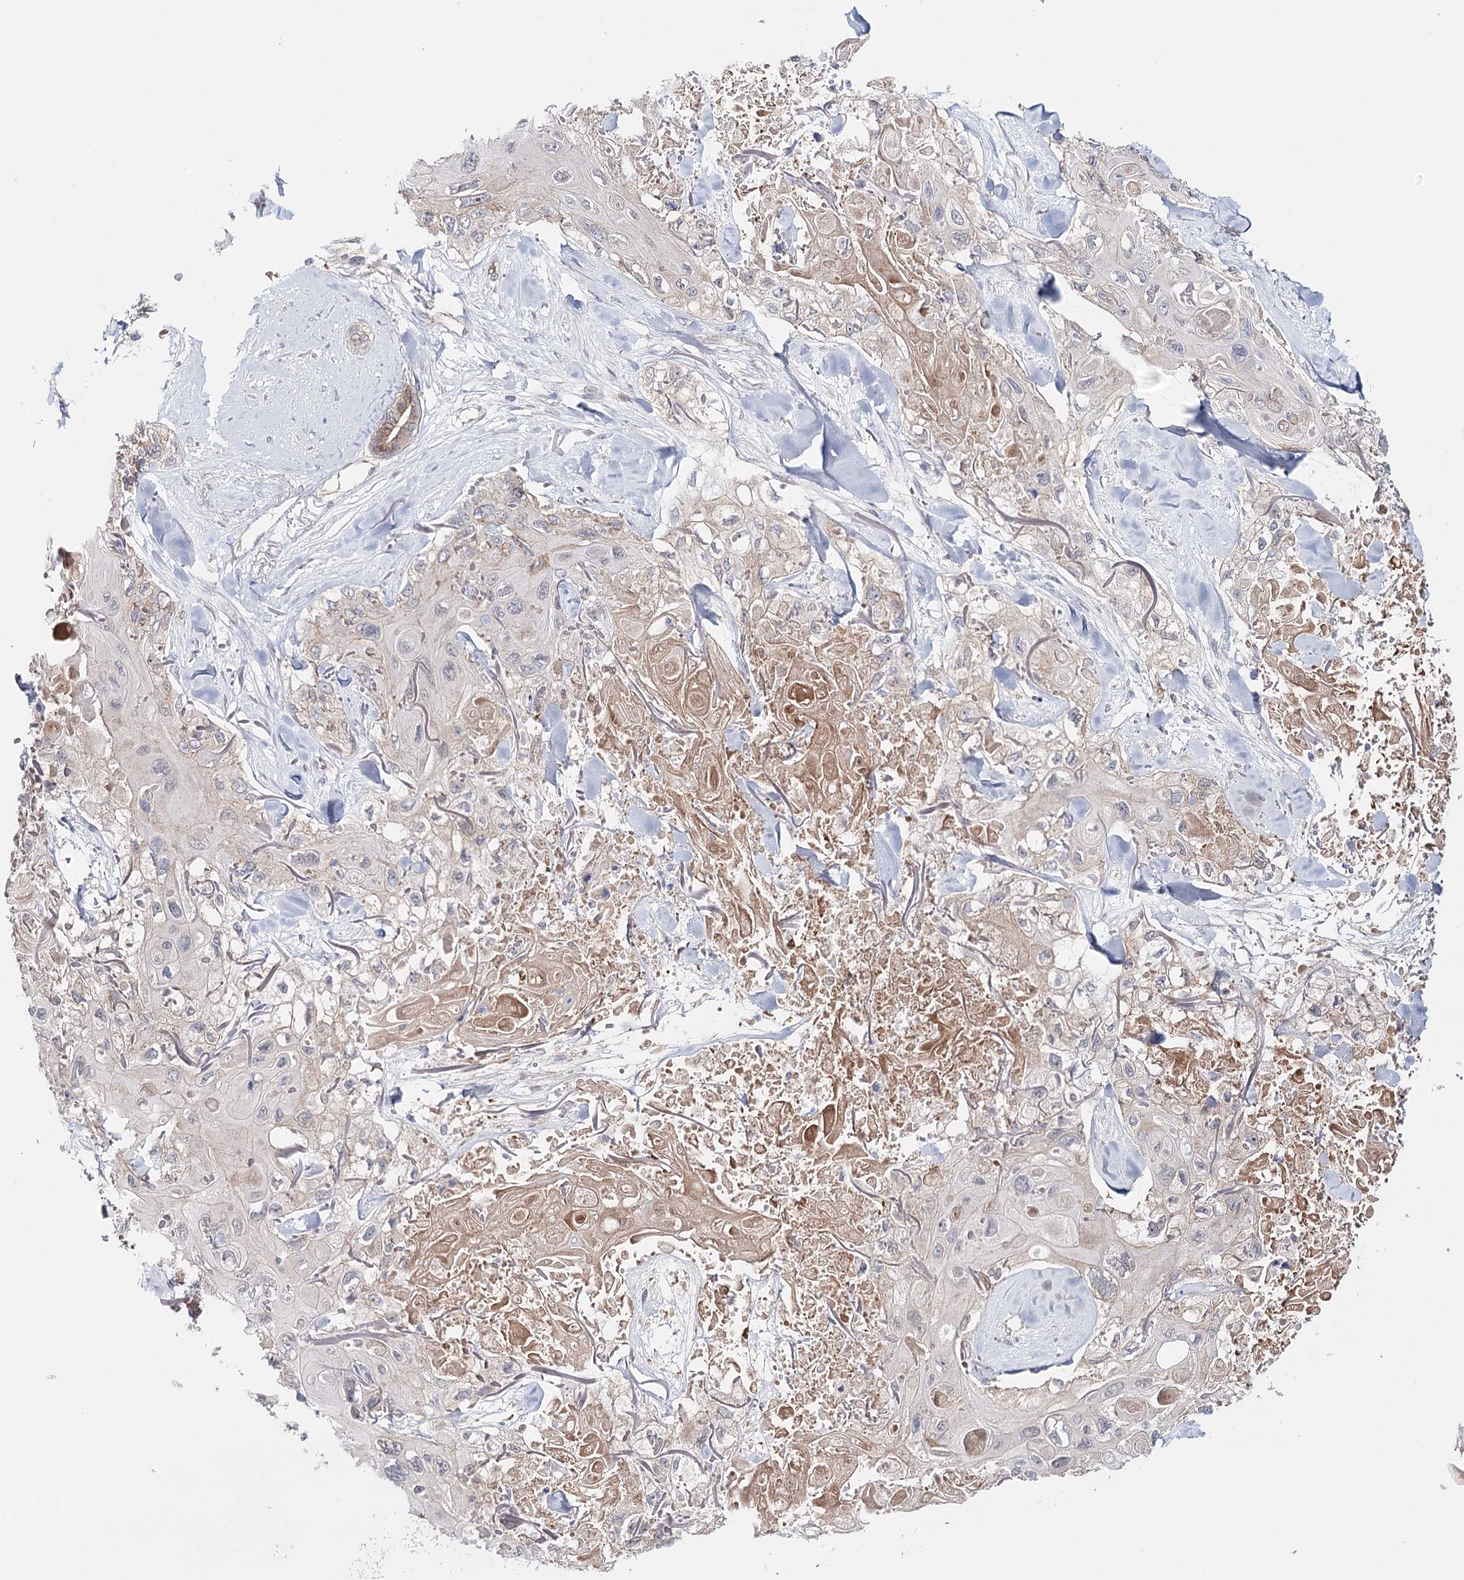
{"staining": {"intensity": "weak", "quantity": "<25%", "location": "cytoplasmic/membranous"}, "tissue": "skin cancer", "cell_type": "Tumor cells", "image_type": "cancer", "snomed": [{"axis": "morphology", "description": "Normal tissue, NOS"}, {"axis": "morphology", "description": "Squamous cell carcinoma, NOS"}, {"axis": "topography", "description": "Skin"}], "caption": "A histopathology image of human squamous cell carcinoma (skin) is negative for staining in tumor cells.", "gene": "PKP4", "patient": {"sex": "male", "age": 72}}